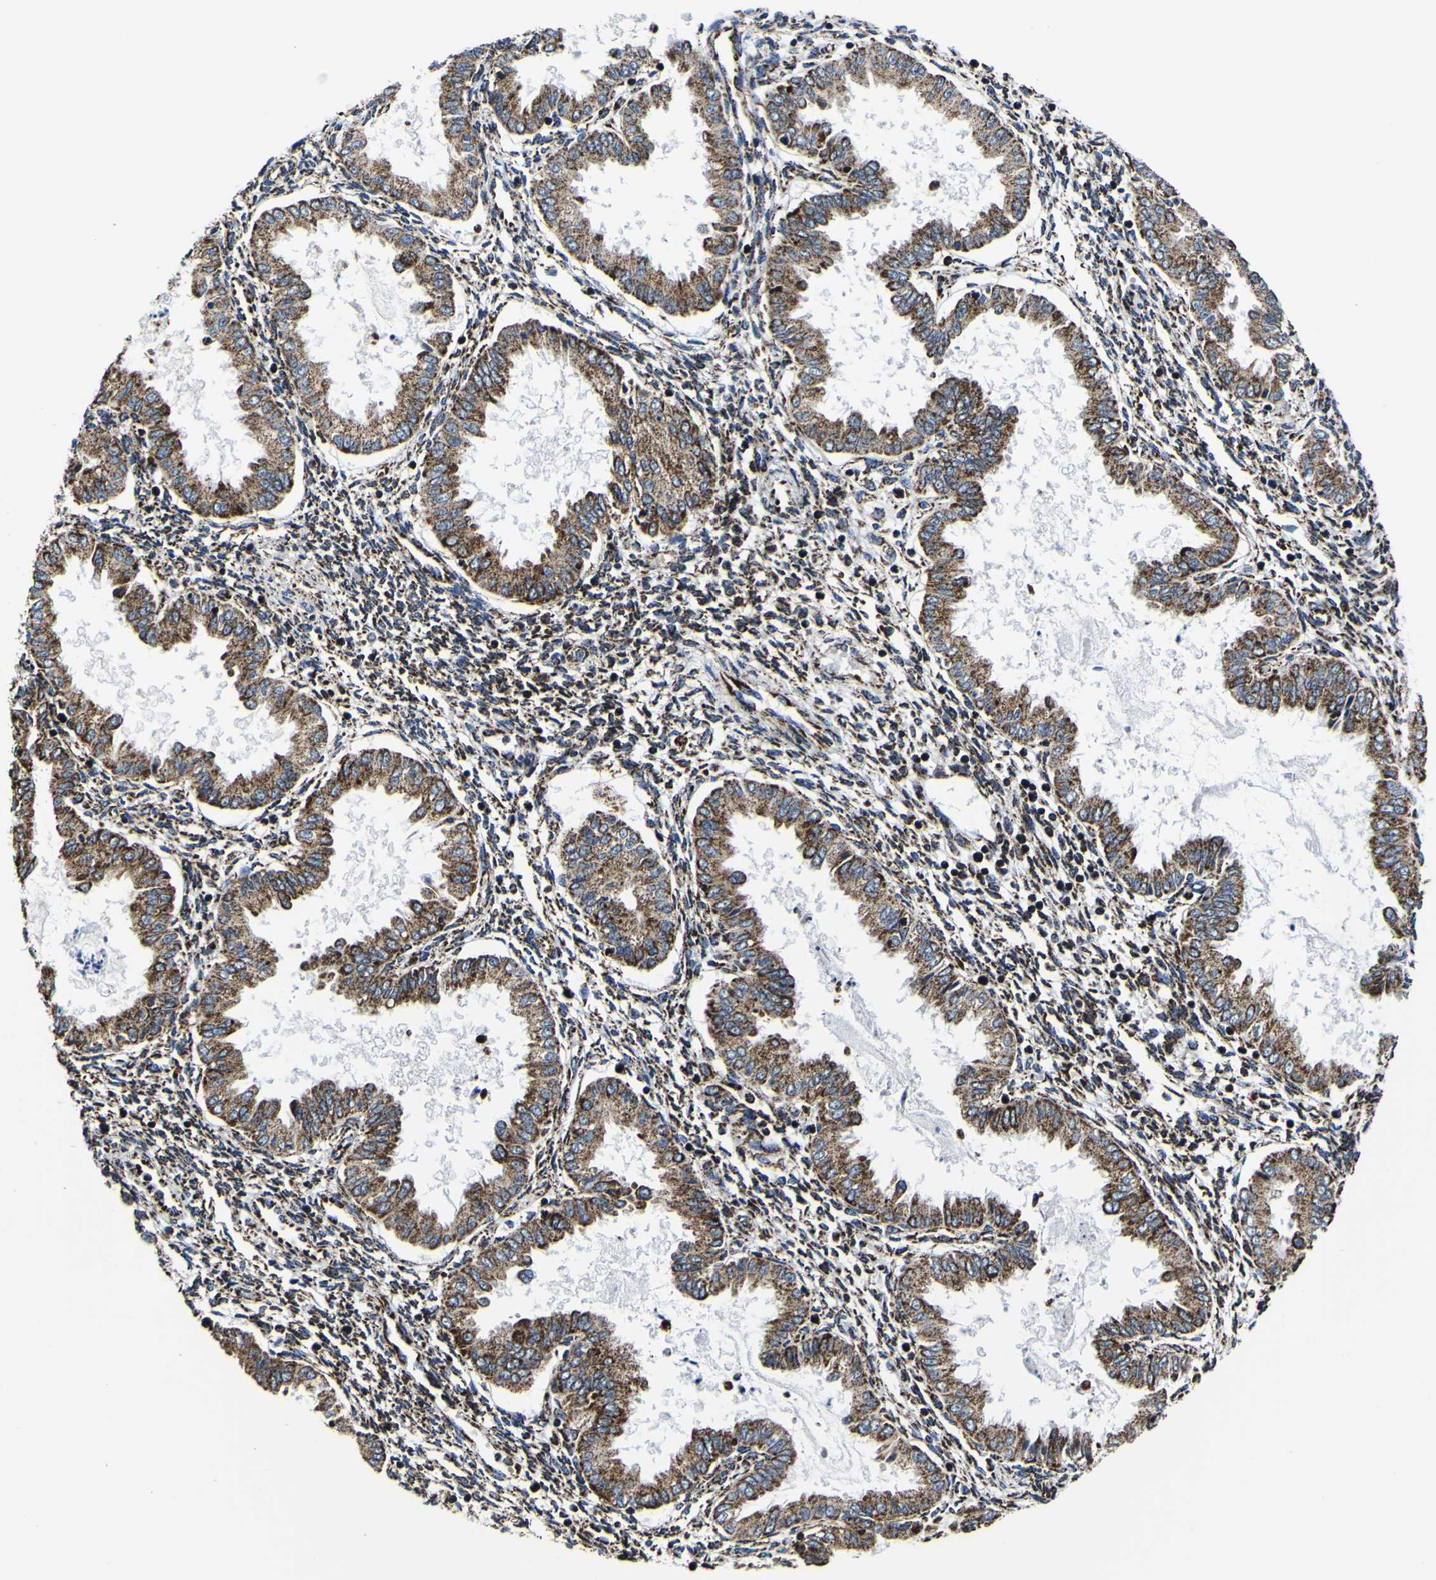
{"staining": {"intensity": "strong", "quantity": "25%-75%", "location": "cytoplasmic/membranous"}, "tissue": "endometrium", "cell_type": "Cells in endometrial stroma", "image_type": "normal", "snomed": [{"axis": "morphology", "description": "Normal tissue, NOS"}, {"axis": "topography", "description": "Endometrium"}], "caption": "An image showing strong cytoplasmic/membranous positivity in about 25%-75% of cells in endometrial stroma in unremarkable endometrium, as visualized by brown immunohistochemical staining.", "gene": "PTRH2", "patient": {"sex": "female", "age": 33}}